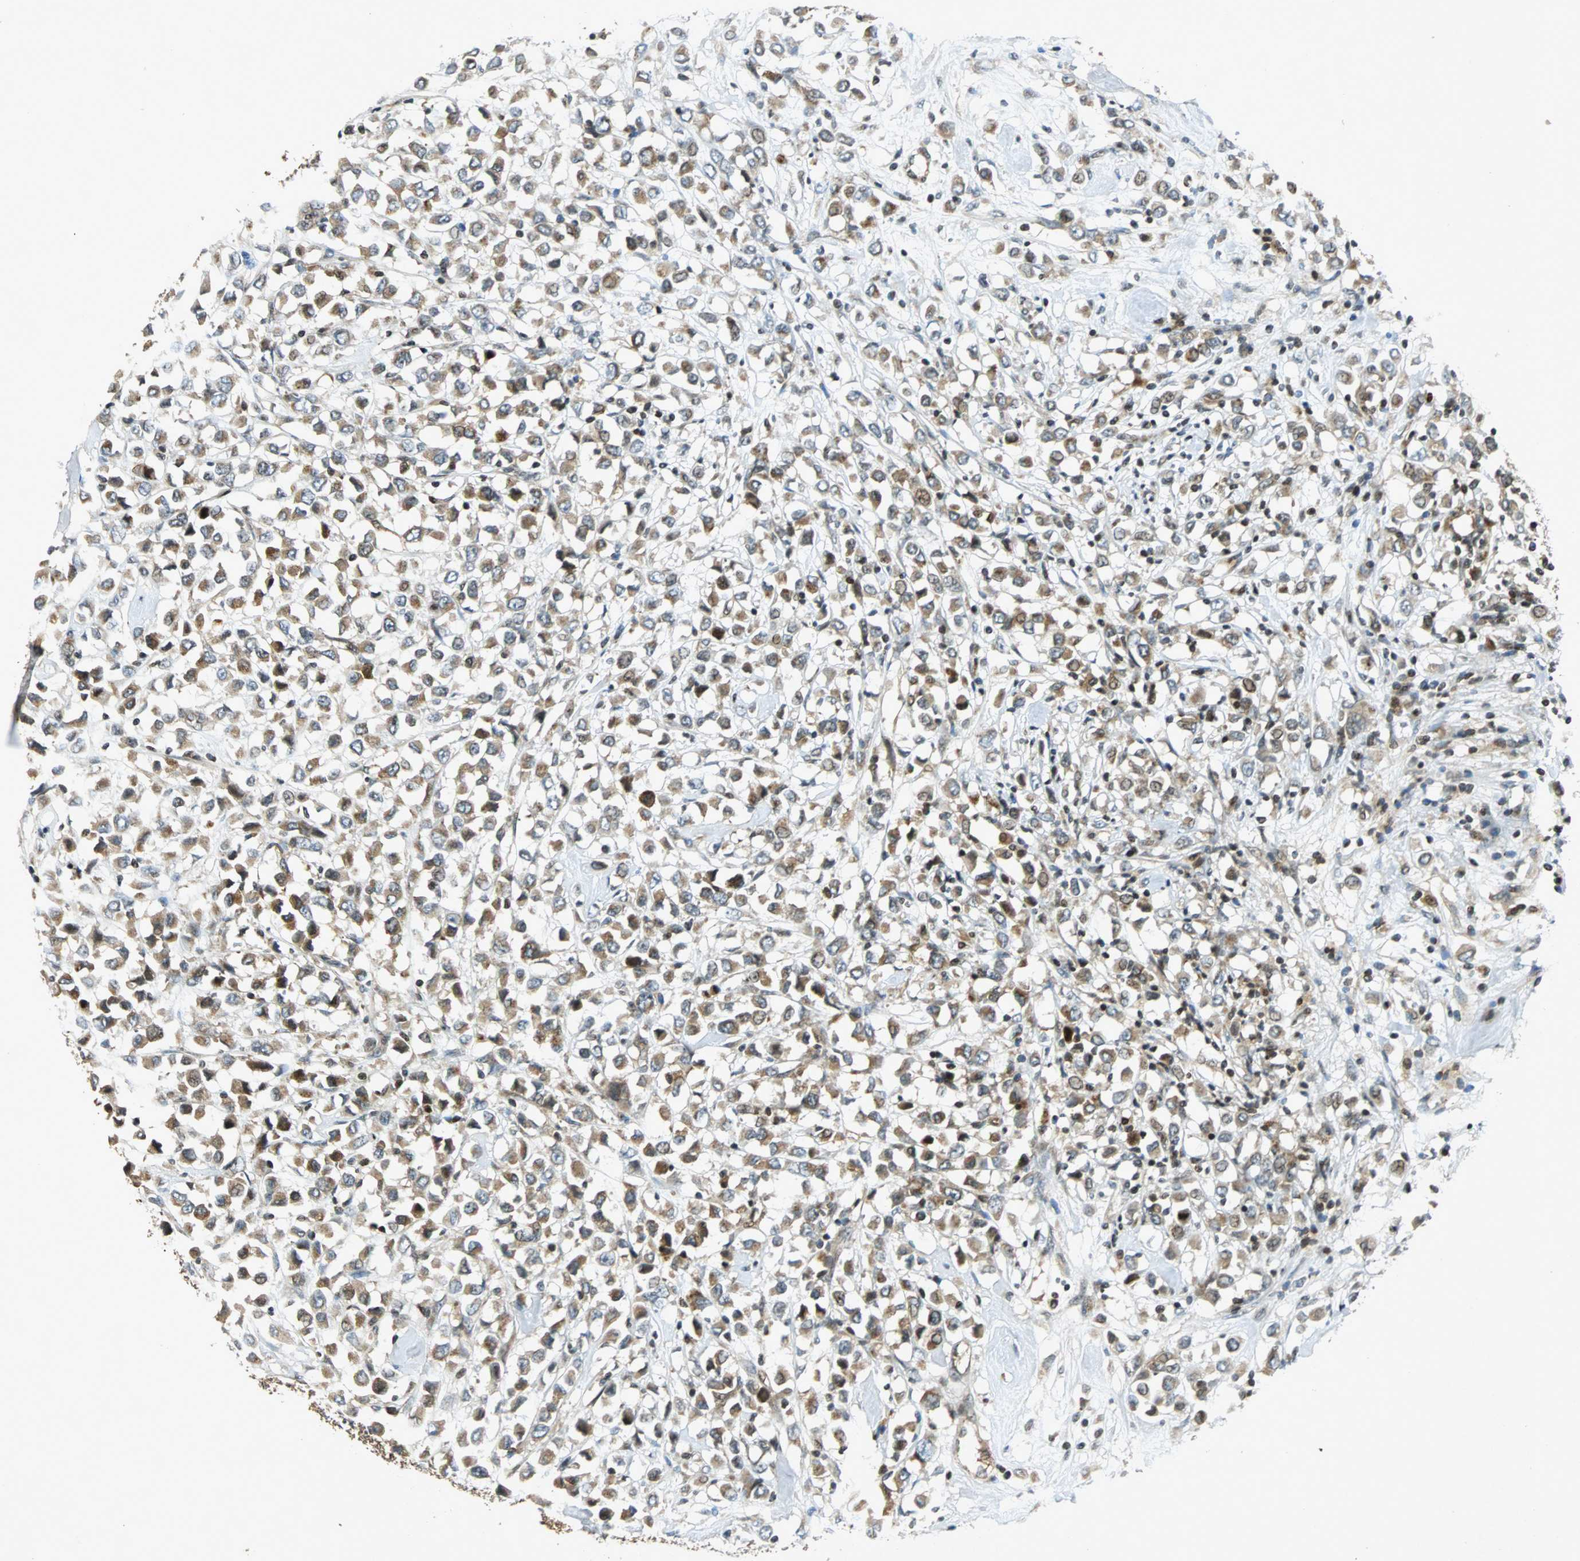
{"staining": {"intensity": "weak", "quantity": ">75%", "location": "cytoplasmic/membranous"}, "tissue": "breast cancer", "cell_type": "Tumor cells", "image_type": "cancer", "snomed": [{"axis": "morphology", "description": "Duct carcinoma"}, {"axis": "topography", "description": "Breast"}], "caption": "Human breast infiltrating ductal carcinoma stained with a brown dye exhibits weak cytoplasmic/membranous positive expression in approximately >75% of tumor cells.", "gene": "TUBA4A", "patient": {"sex": "female", "age": 61}}